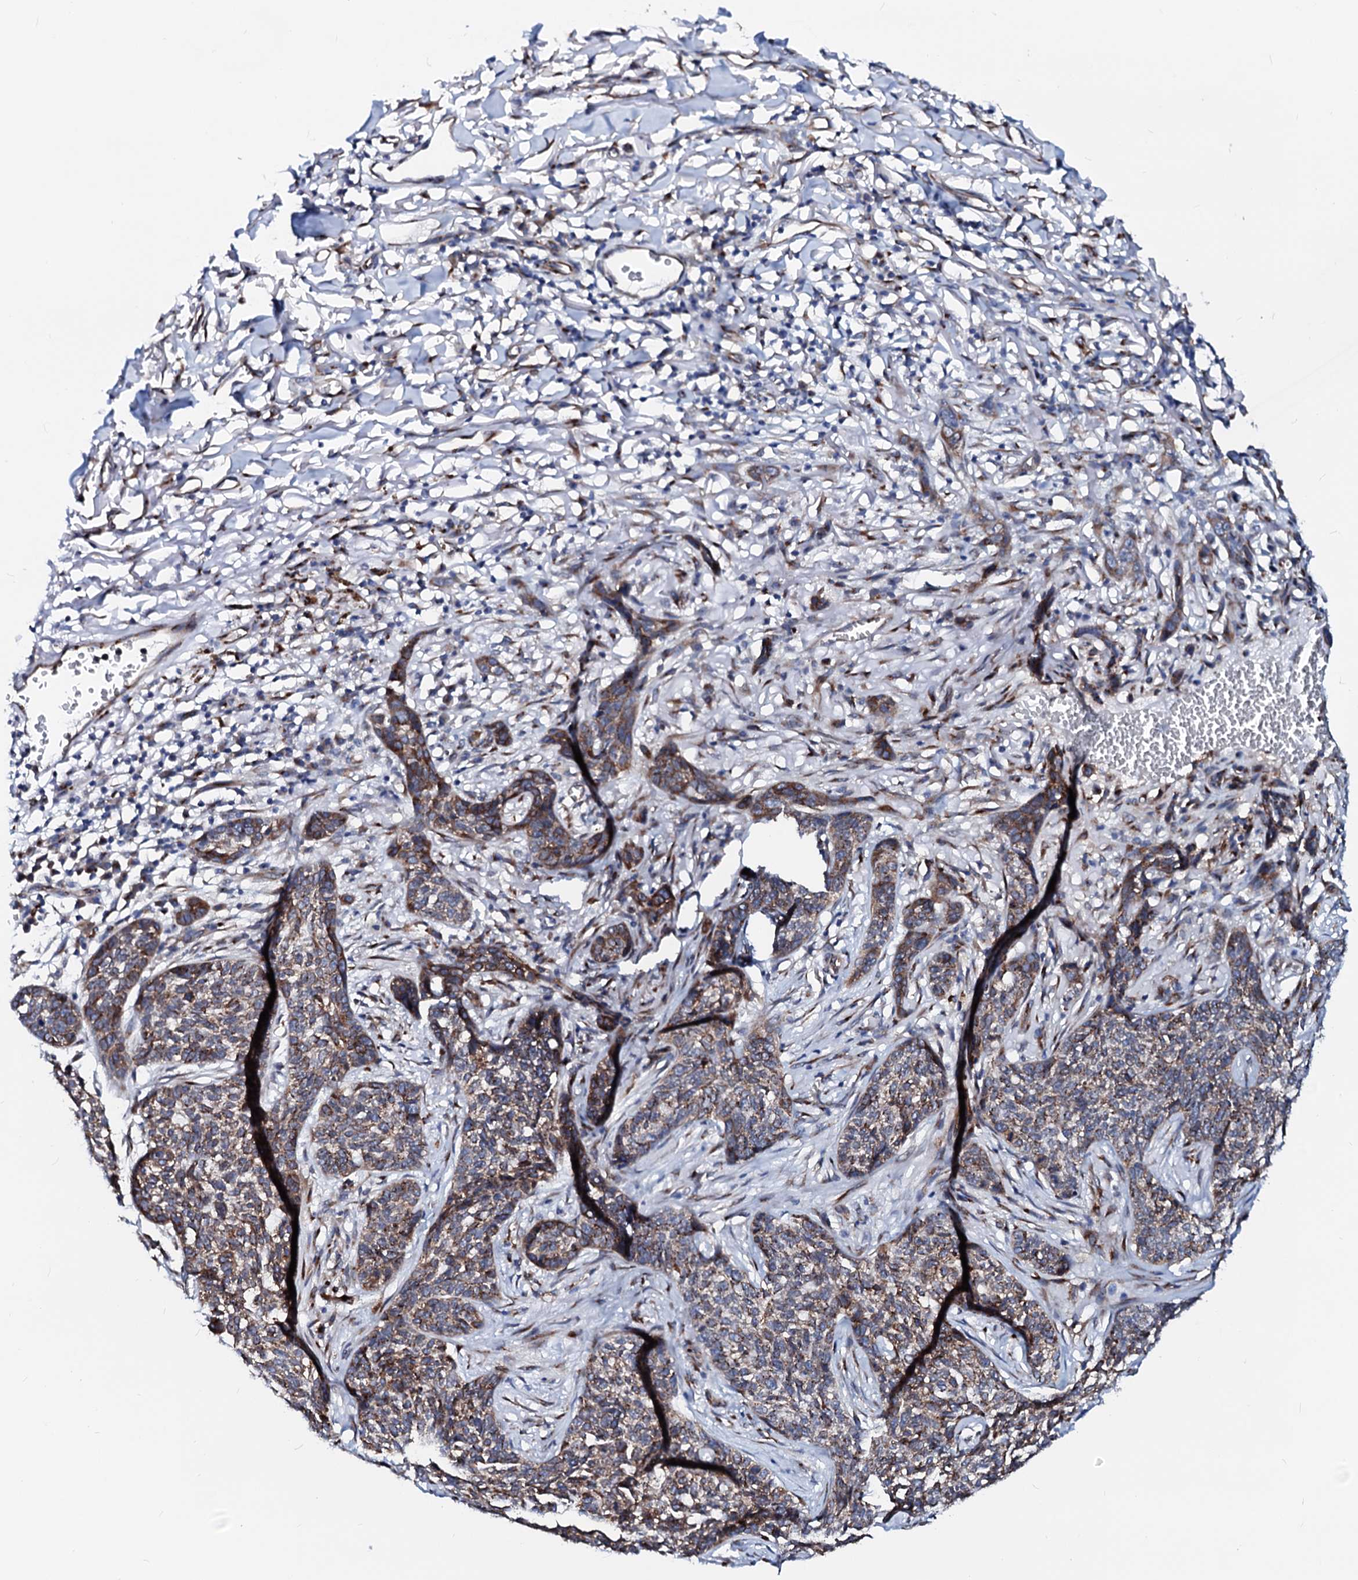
{"staining": {"intensity": "moderate", "quantity": ">75%", "location": "cytoplasmic/membranous"}, "tissue": "skin cancer", "cell_type": "Tumor cells", "image_type": "cancer", "snomed": [{"axis": "morphology", "description": "Basal cell carcinoma"}, {"axis": "topography", "description": "Skin"}], "caption": "Immunohistochemical staining of human skin basal cell carcinoma exhibits medium levels of moderate cytoplasmic/membranous protein positivity in about >75% of tumor cells. (DAB = brown stain, brightfield microscopy at high magnification).", "gene": "TMCO3", "patient": {"sex": "male", "age": 85}}